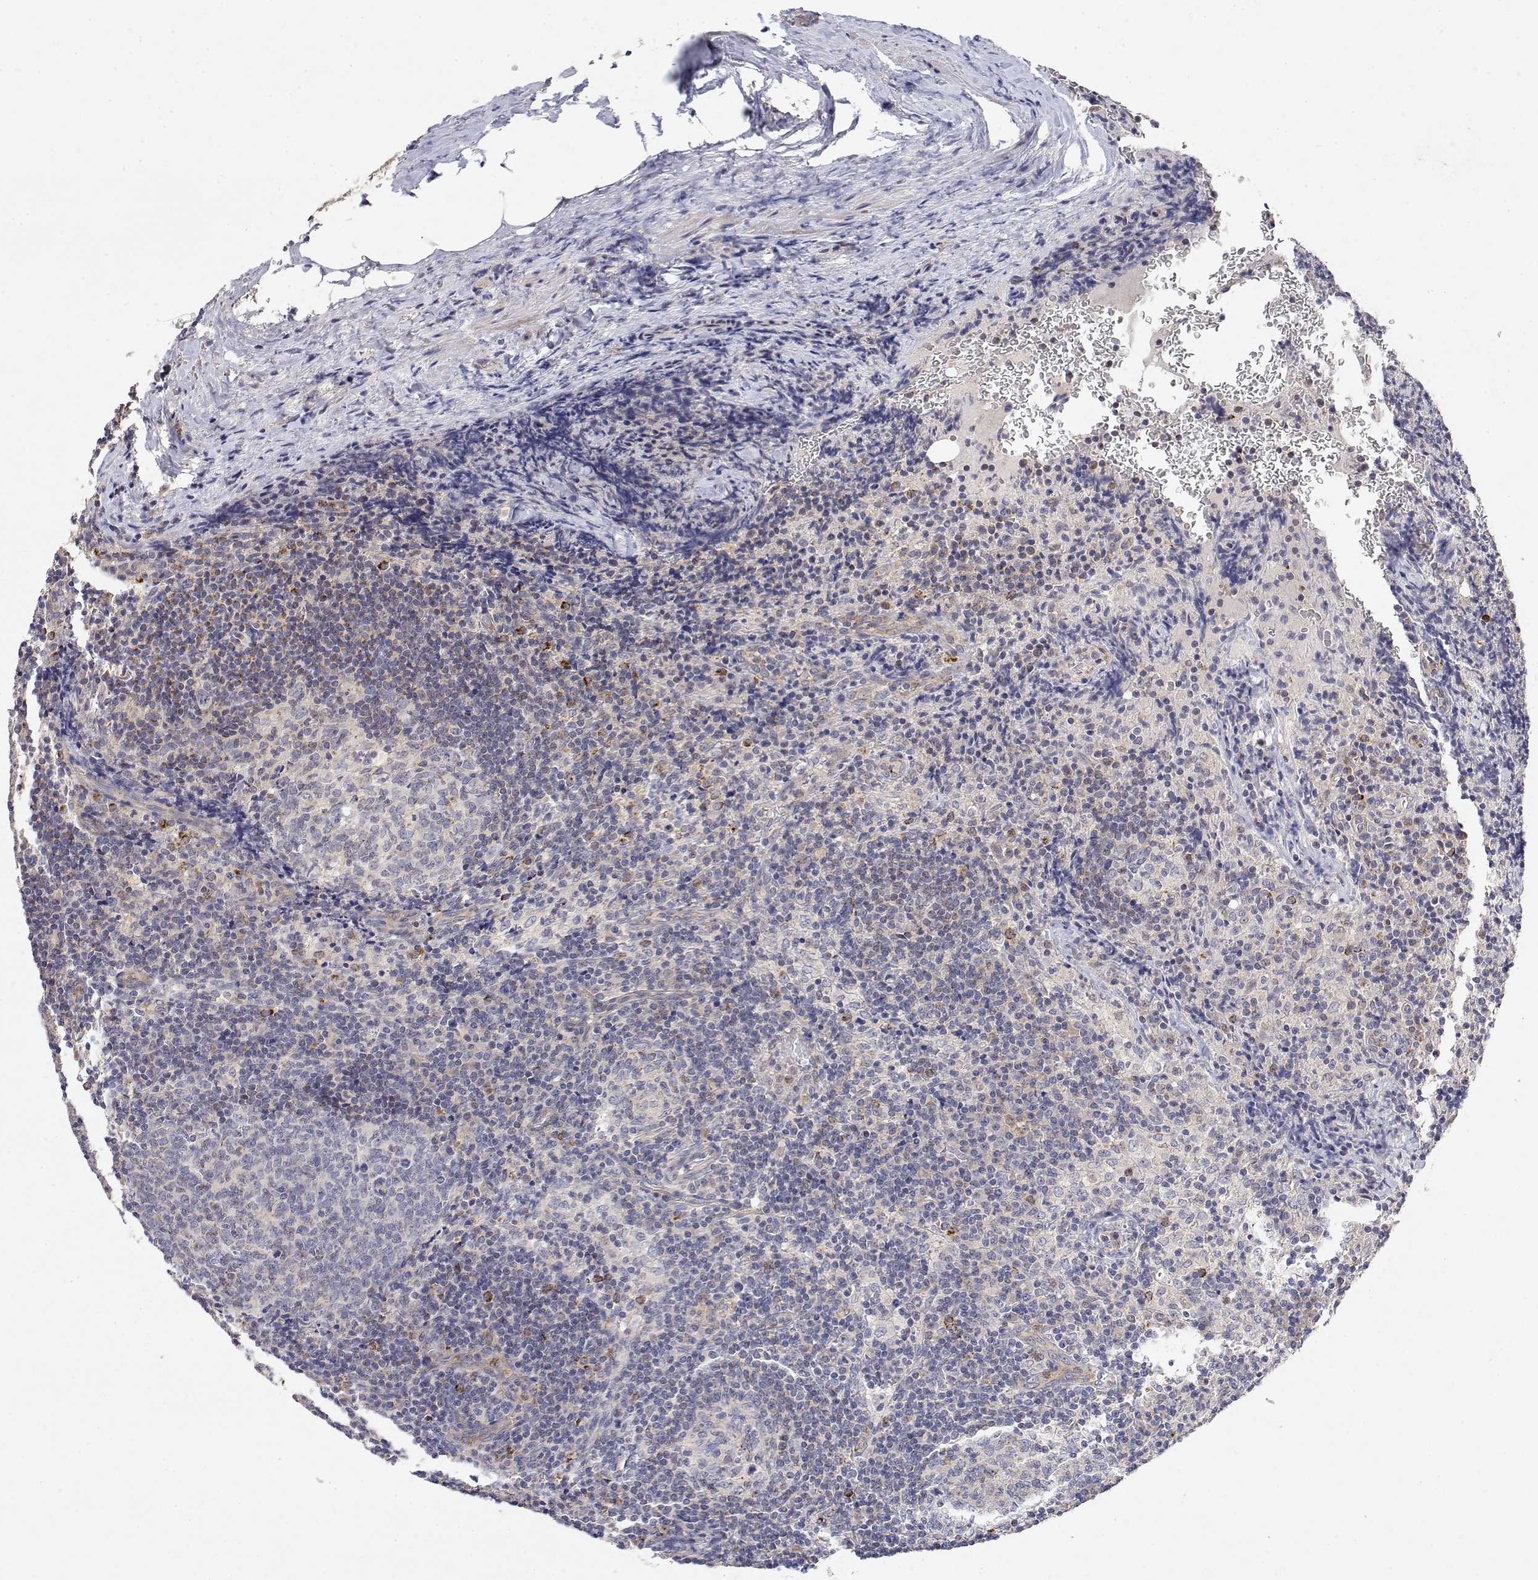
{"staining": {"intensity": "negative", "quantity": "none", "location": "none"}, "tissue": "lymph node", "cell_type": "Germinal center cells", "image_type": "normal", "snomed": [{"axis": "morphology", "description": "Normal tissue, NOS"}, {"axis": "topography", "description": "Lymph node"}], "caption": "A high-resolution micrograph shows IHC staining of normal lymph node, which demonstrates no significant positivity in germinal center cells.", "gene": "LONRF3", "patient": {"sex": "male", "age": 67}}